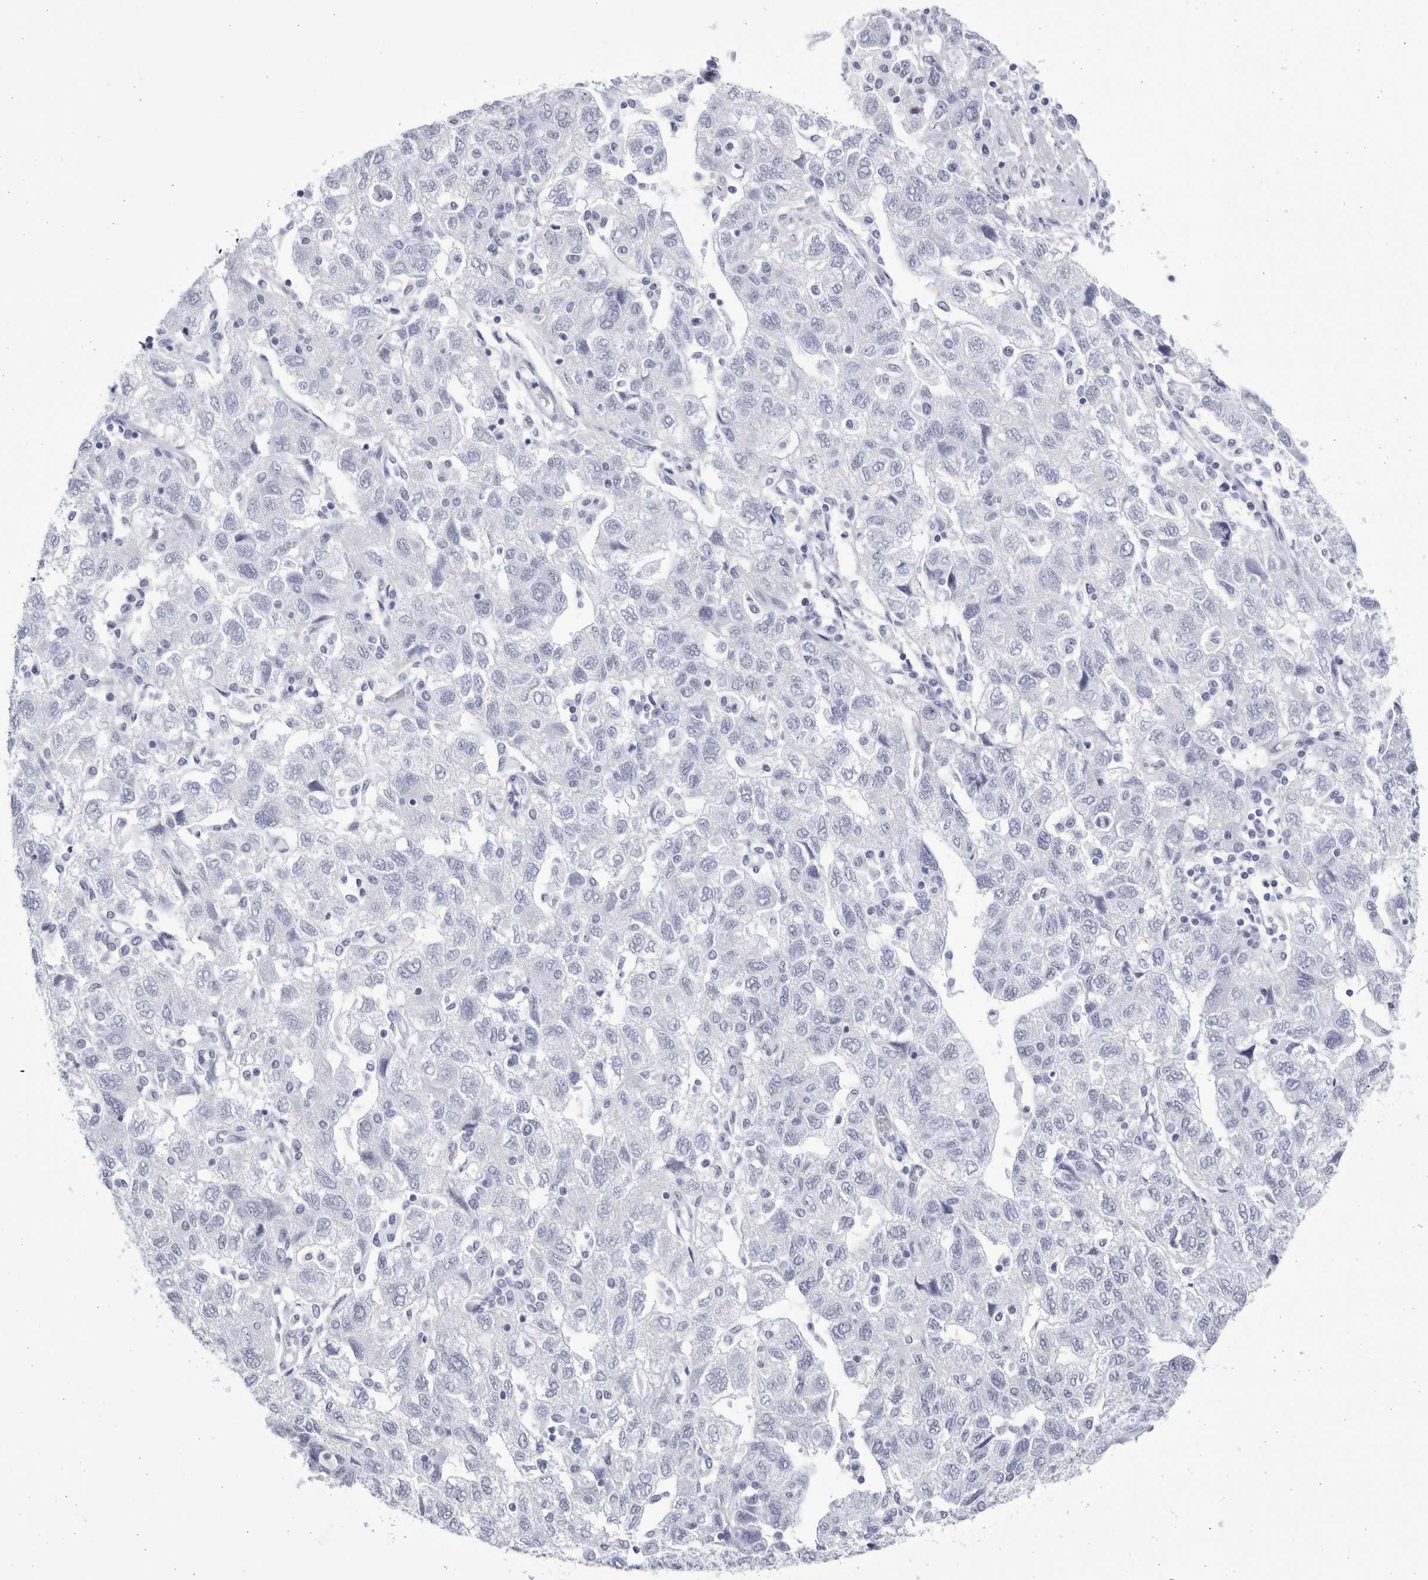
{"staining": {"intensity": "negative", "quantity": "none", "location": "none"}, "tissue": "ovarian cancer", "cell_type": "Tumor cells", "image_type": "cancer", "snomed": [{"axis": "morphology", "description": "Carcinoma, NOS"}, {"axis": "morphology", "description": "Cystadenocarcinoma, serous, NOS"}, {"axis": "topography", "description": "Ovary"}], "caption": "A histopathology image of human carcinoma (ovarian) is negative for staining in tumor cells.", "gene": "CCDC181", "patient": {"sex": "female", "age": 69}}